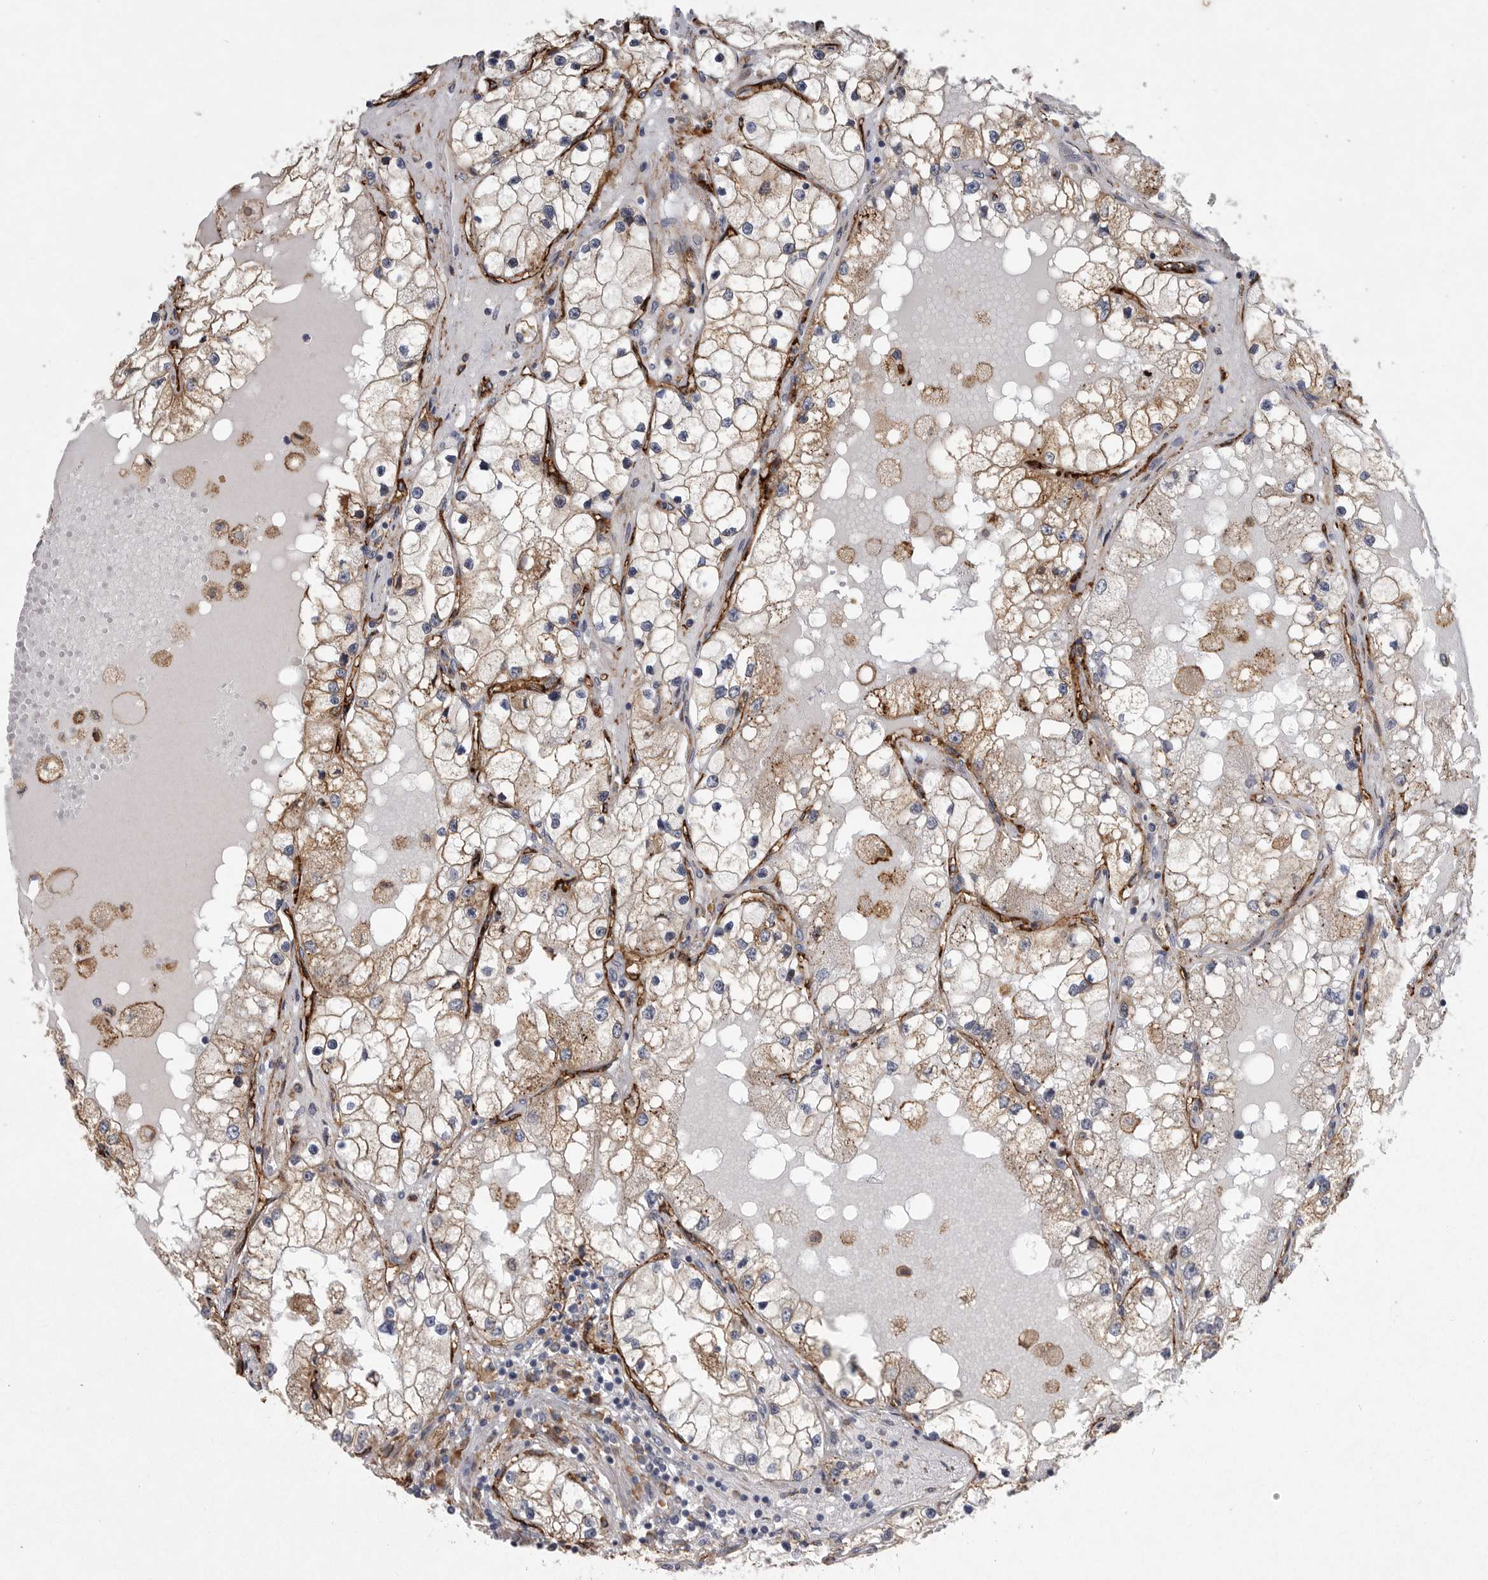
{"staining": {"intensity": "moderate", "quantity": "25%-75%", "location": "cytoplasmic/membranous"}, "tissue": "renal cancer", "cell_type": "Tumor cells", "image_type": "cancer", "snomed": [{"axis": "morphology", "description": "Adenocarcinoma, NOS"}, {"axis": "topography", "description": "Kidney"}], "caption": "Immunohistochemistry (IHC) staining of adenocarcinoma (renal), which displays medium levels of moderate cytoplasmic/membranous positivity in approximately 25%-75% of tumor cells indicating moderate cytoplasmic/membranous protein positivity. The staining was performed using DAB (3,3'-diaminobenzidine) (brown) for protein detection and nuclei were counterstained in hematoxylin (blue).", "gene": "MINPP1", "patient": {"sex": "male", "age": 68}}